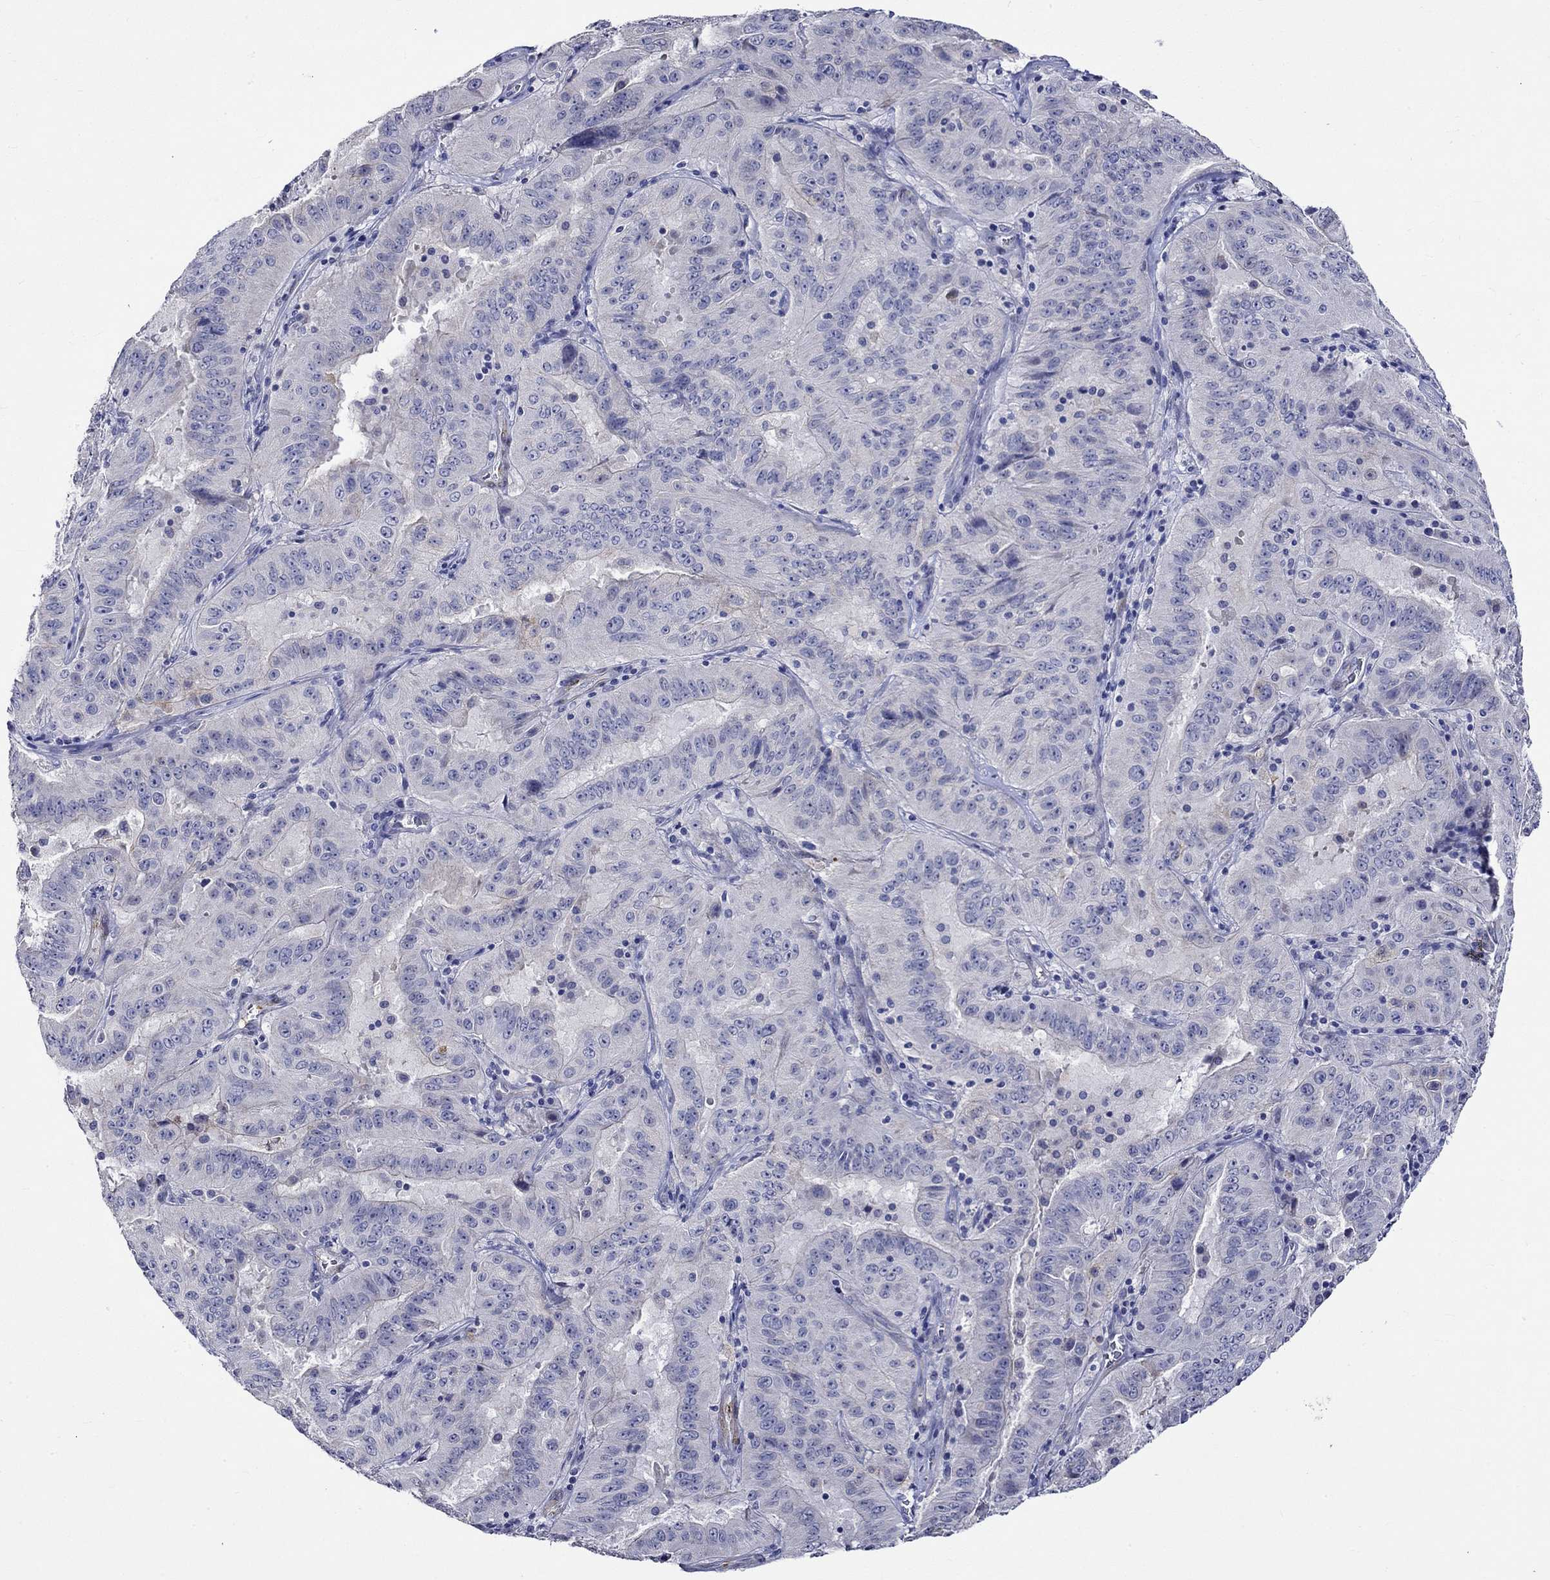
{"staining": {"intensity": "negative", "quantity": "none", "location": "none"}, "tissue": "pancreatic cancer", "cell_type": "Tumor cells", "image_type": "cancer", "snomed": [{"axis": "morphology", "description": "Adenocarcinoma, NOS"}, {"axis": "topography", "description": "Pancreas"}], "caption": "Immunohistochemical staining of human pancreatic adenocarcinoma shows no significant expression in tumor cells.", "gene": "CRYAB", "patient": {"sex": "male", "age": 63}}